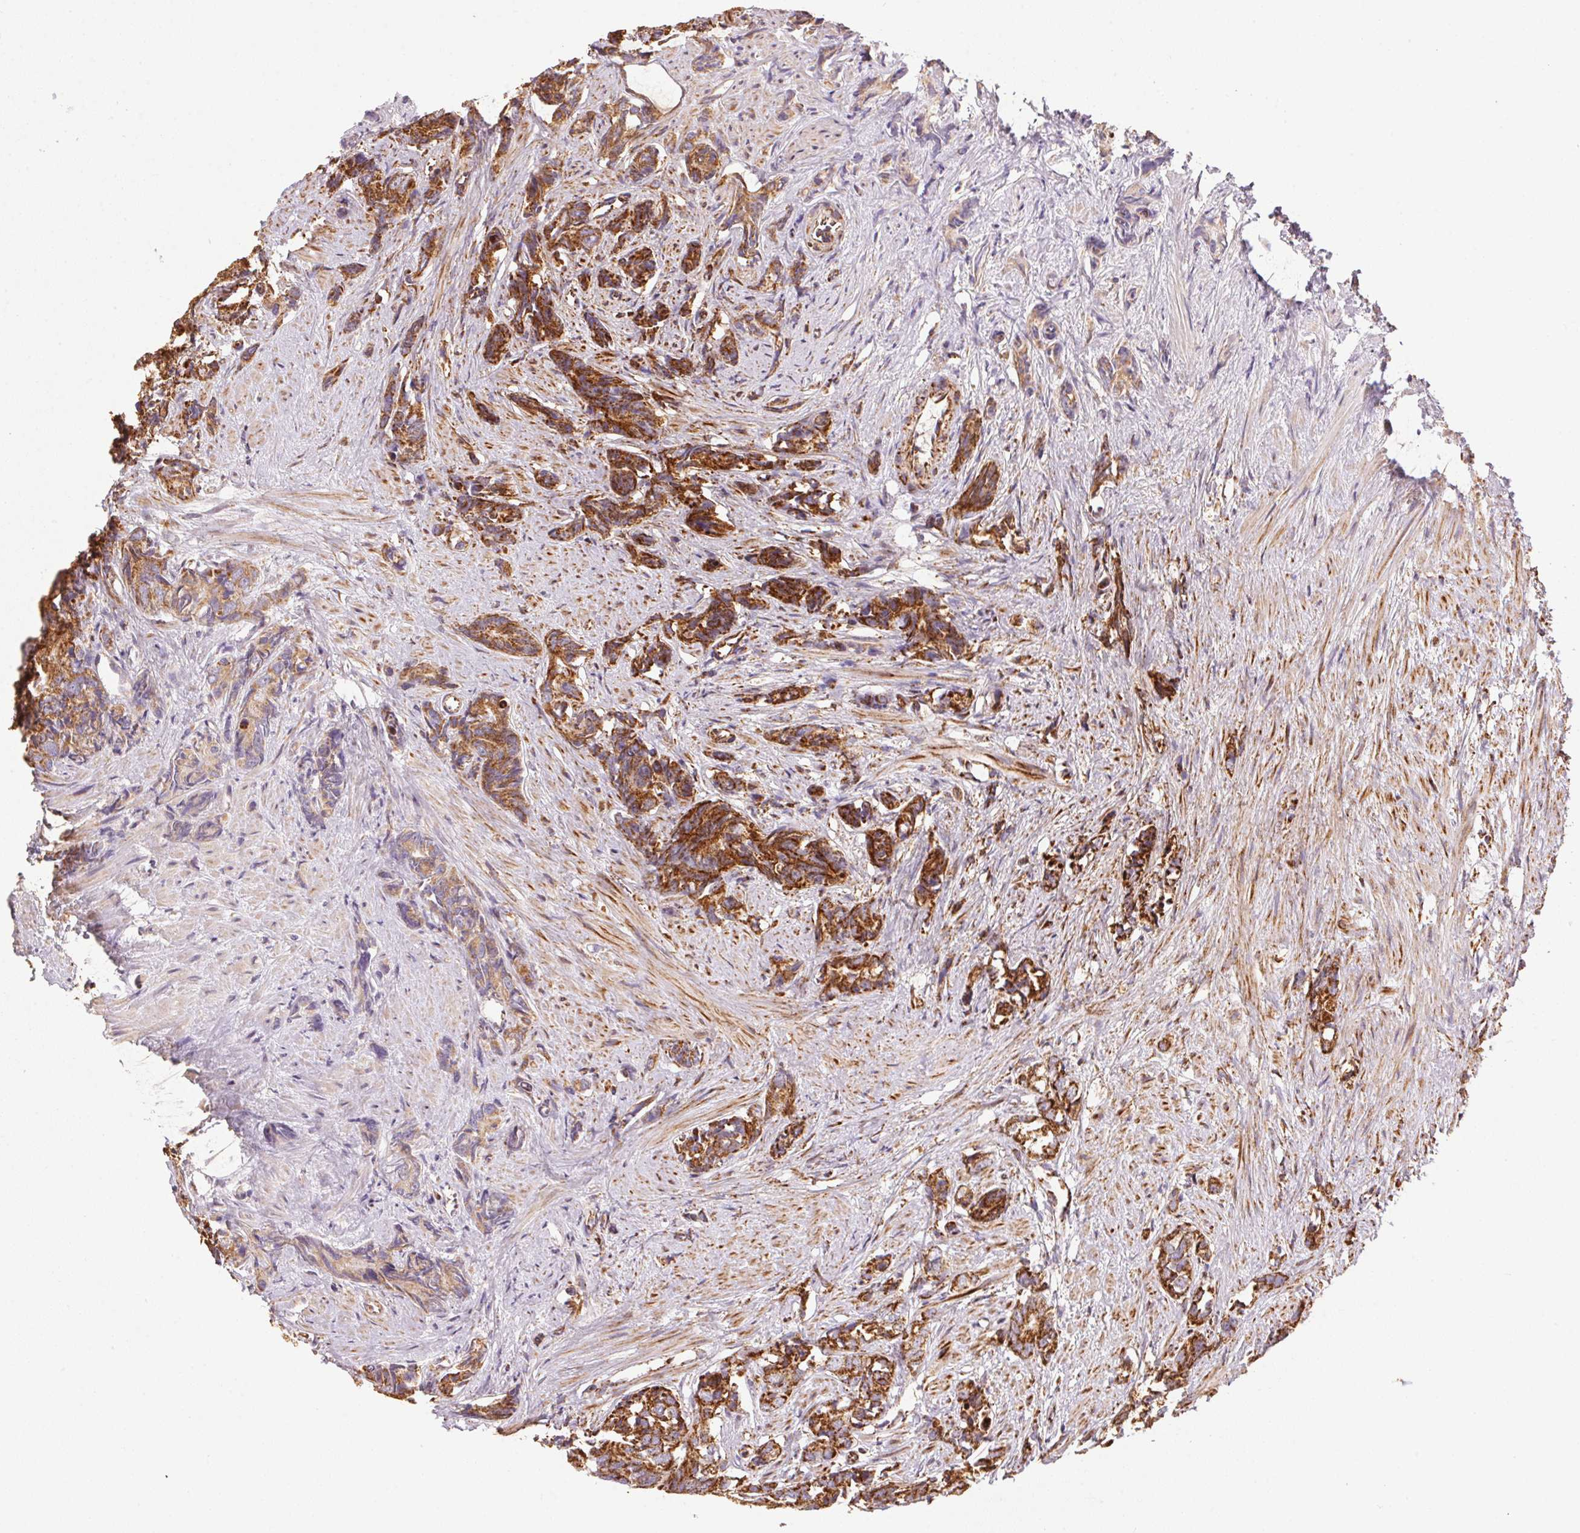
{"staining": {"intensity": "strong", "quantity": ">75%", "location": "cytoplasmic/membranous"}, "tissue": "prostate cancer", "cell_type": "Tumor cells", "image_type": "cancer", "snomed": [{"axis": "morphology", "description": "Adenocarcinoma, High grade"}, {"axis": "topography", "description": "Prostate"}], "caption": "High-grade adenocarcinoma (prostate) stained with immunohistochemistry (IHC) reveals strong cytoplasmic/membranous positivity in approximately >75% of tumor cells.", "gene": "NDUFS2", "patient": {"sex": "male", "age": 90}}